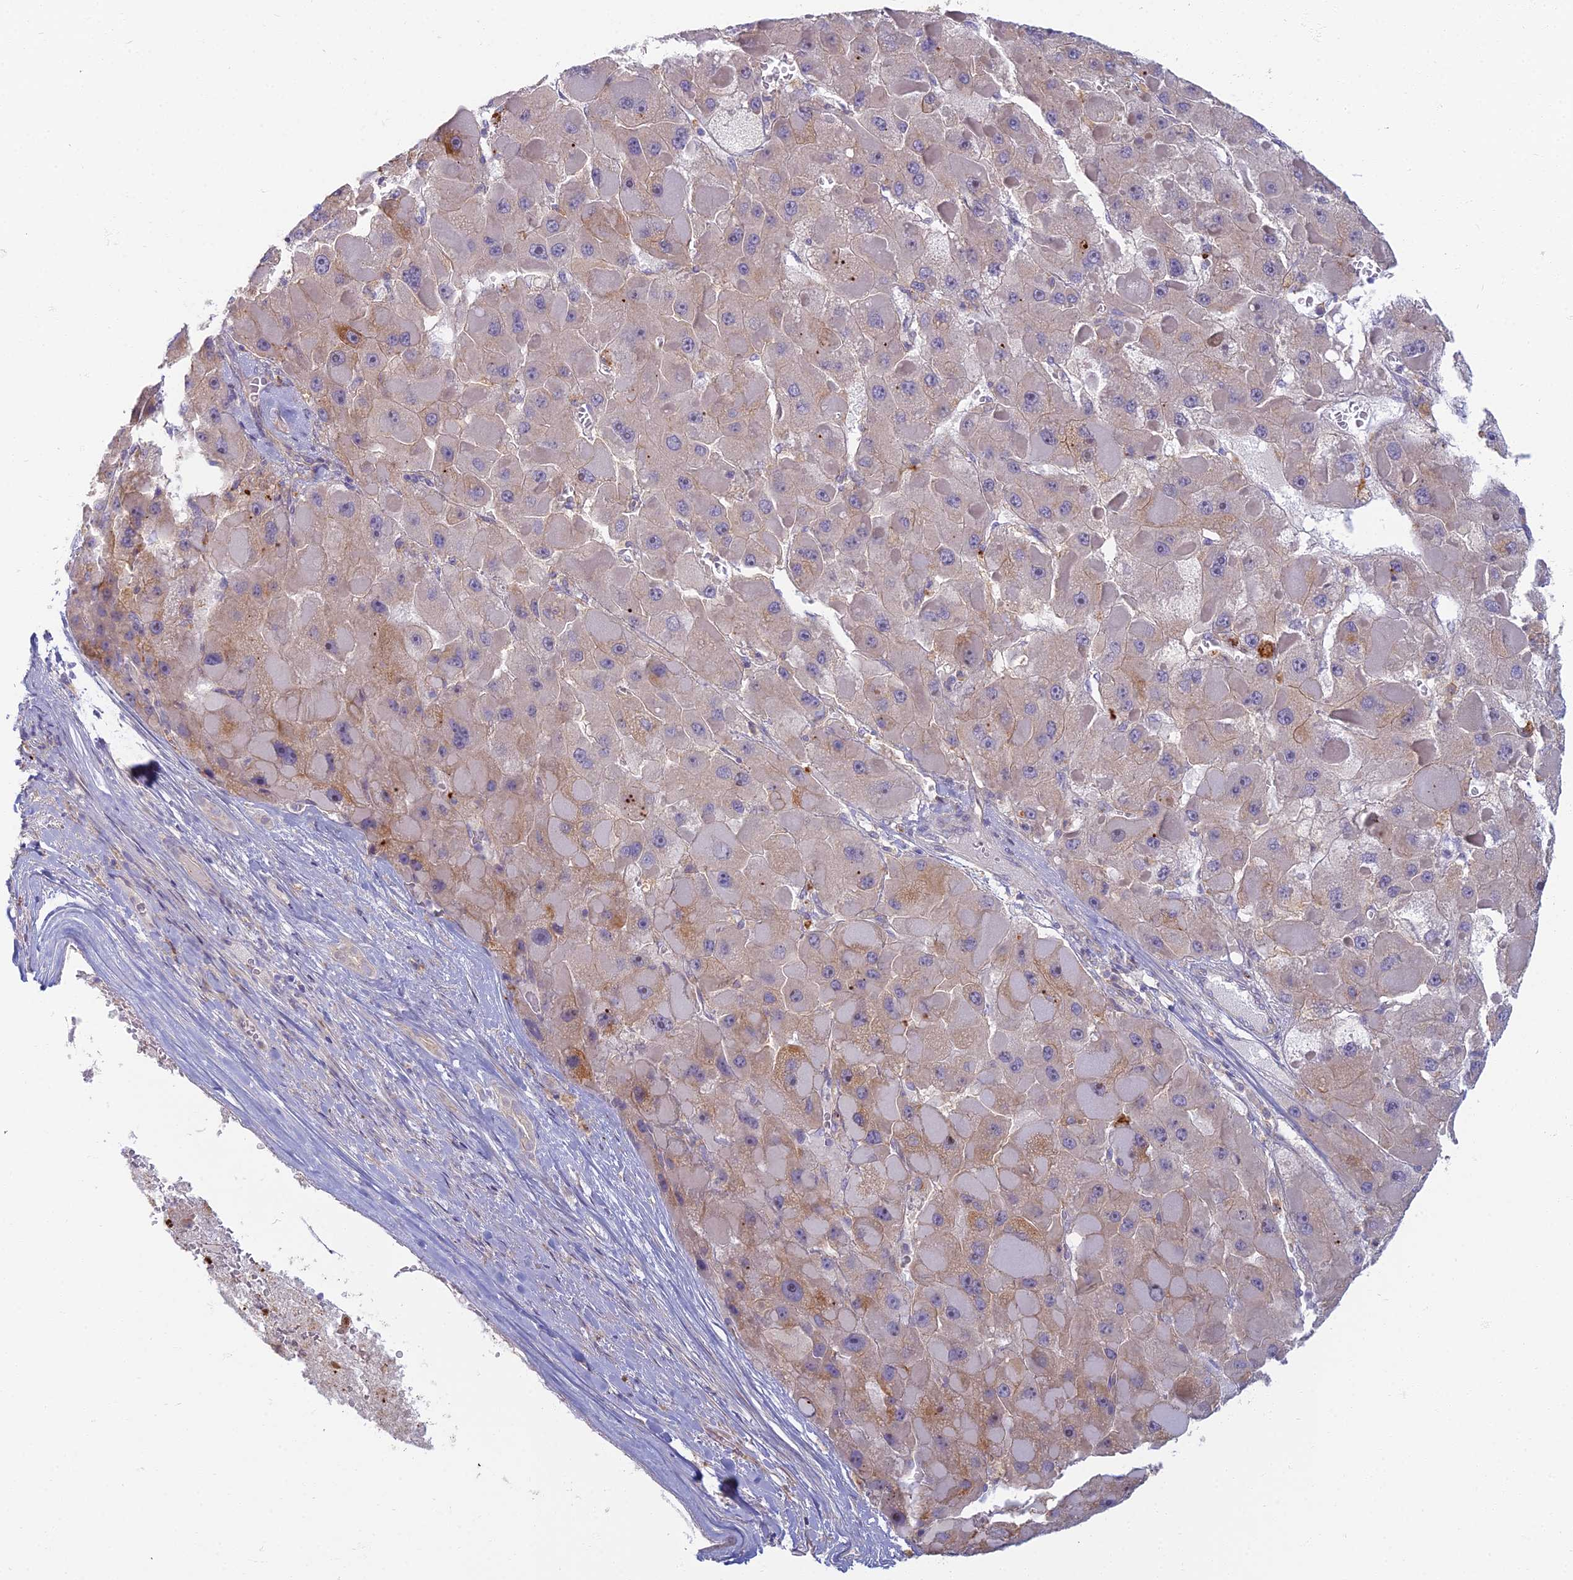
{"staining": {"intensity": "moderate", "quantity": "<25%", "location": "cytoplasmic/membranous"}, "tissue": "liver cancer", "cell_type": "Tumor cells", "image_type": "cancer", "snomed": [{"axis": "morphology", "description": "Carcinoma, Hepatocellular, NOS"}, {"axis": "topography", "description": "Liver"}], "caption": "Immunohistochemistry (IHC) image of neoplastic tissue: liver cancer stained using immunohistochemistry (IHC) reveals low levels of moderate protein expression localized specifically in the cytoplasmic/membranous of tumor cells, appearing as a cytoplasmic/membranous brown color.", "gene": "PROX2", "patient": {"sex": "female", "age": 73}}